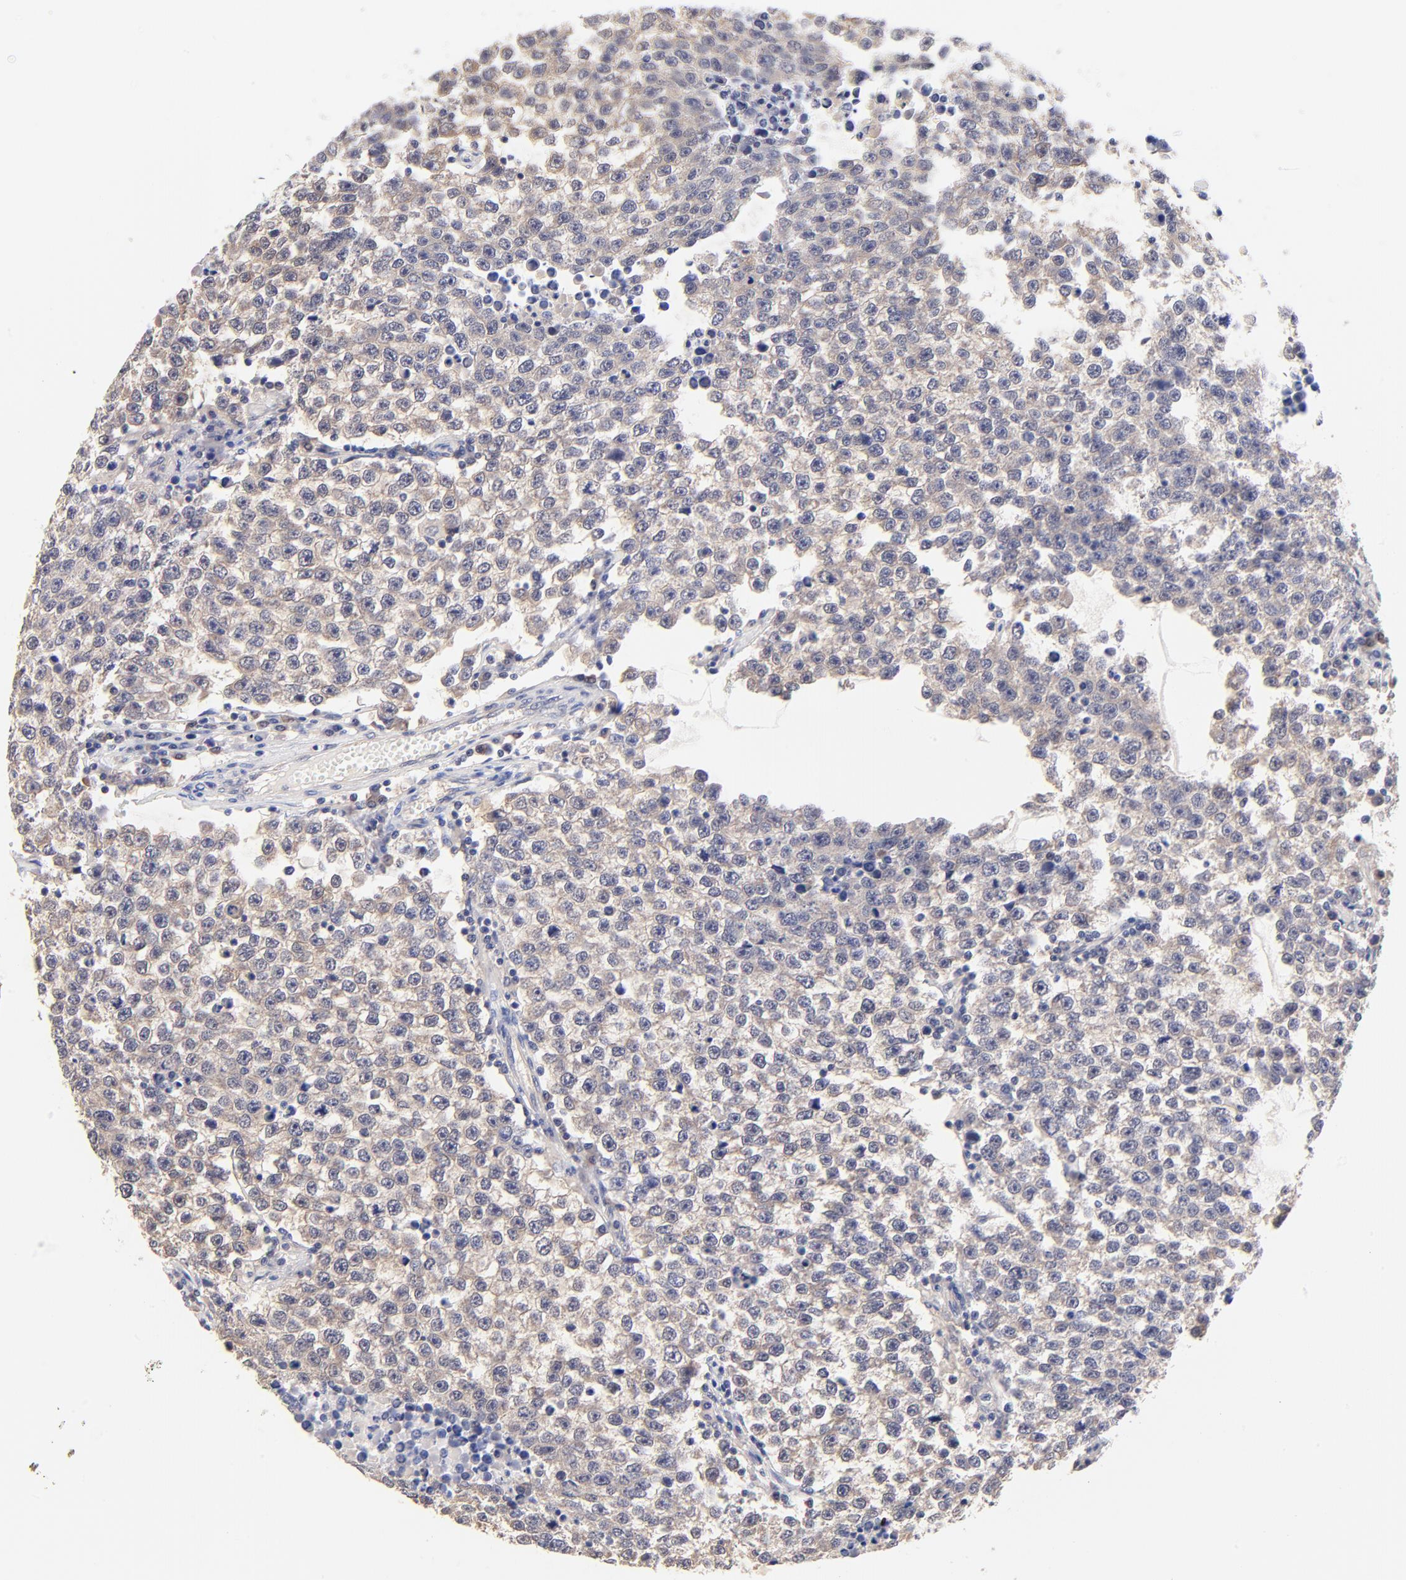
{"staining": {"intensity": "weak", "quantity": ">75%", "location": "cytoplasmic/membranous"}, "tissue": "testis cancer", "cell_type": "Tumor cells", "image_type": "cancer", "snomed": [{"axis": "morphology", "description": "Seminoma, NOS"}, {"axis": "topography", "description": "Testis"}], "caption": "Seminoma (testis) tissue demonstrates weak cytoplasmic/membranous positivity in approximately >75% of tumor cells", "gene": "TXNL1", "patient": {"sex": "male", "age": 36}}